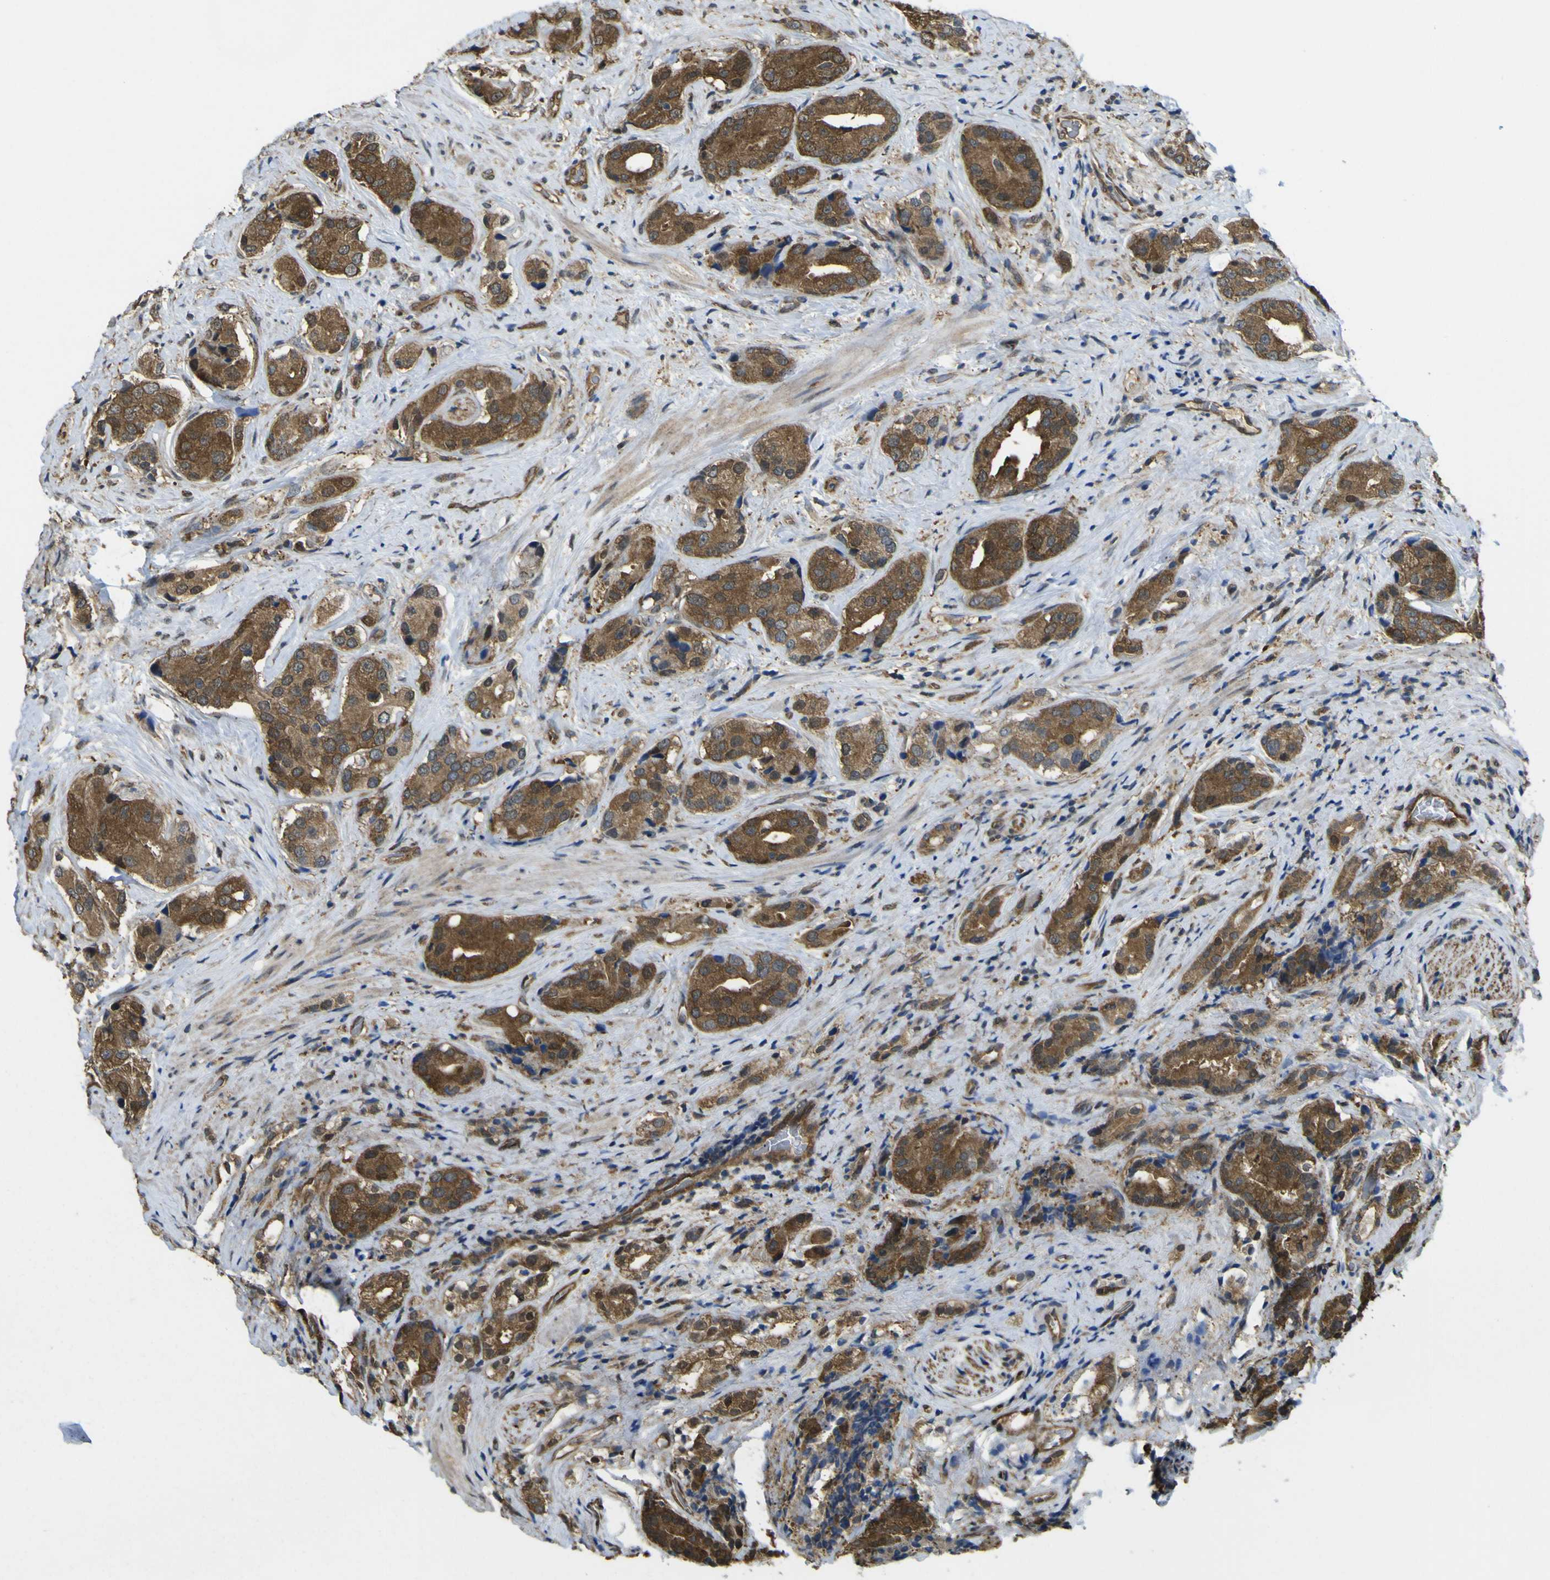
{"staining": {"intensity": "moderate", "quantity": ">75%", "location": "cytoplasmic/membranous"}, "tissue": "prostate cancer", "cell_type": "Tumor cells", "image_type": "cancer", "snomed": [{"axis": "morphology", "description": "Adenocarcinoma, High grade"}, {"axis": "topography", "description": "Prostate"}], "caption": "Tumor cells show moderate cytoplasmic/membranous positivity in about >75% of cells in adenocarcinoma (high-grade) (prostate).", "gene": "YWHAG", "patient": {"sex": "male", "age": 71}}